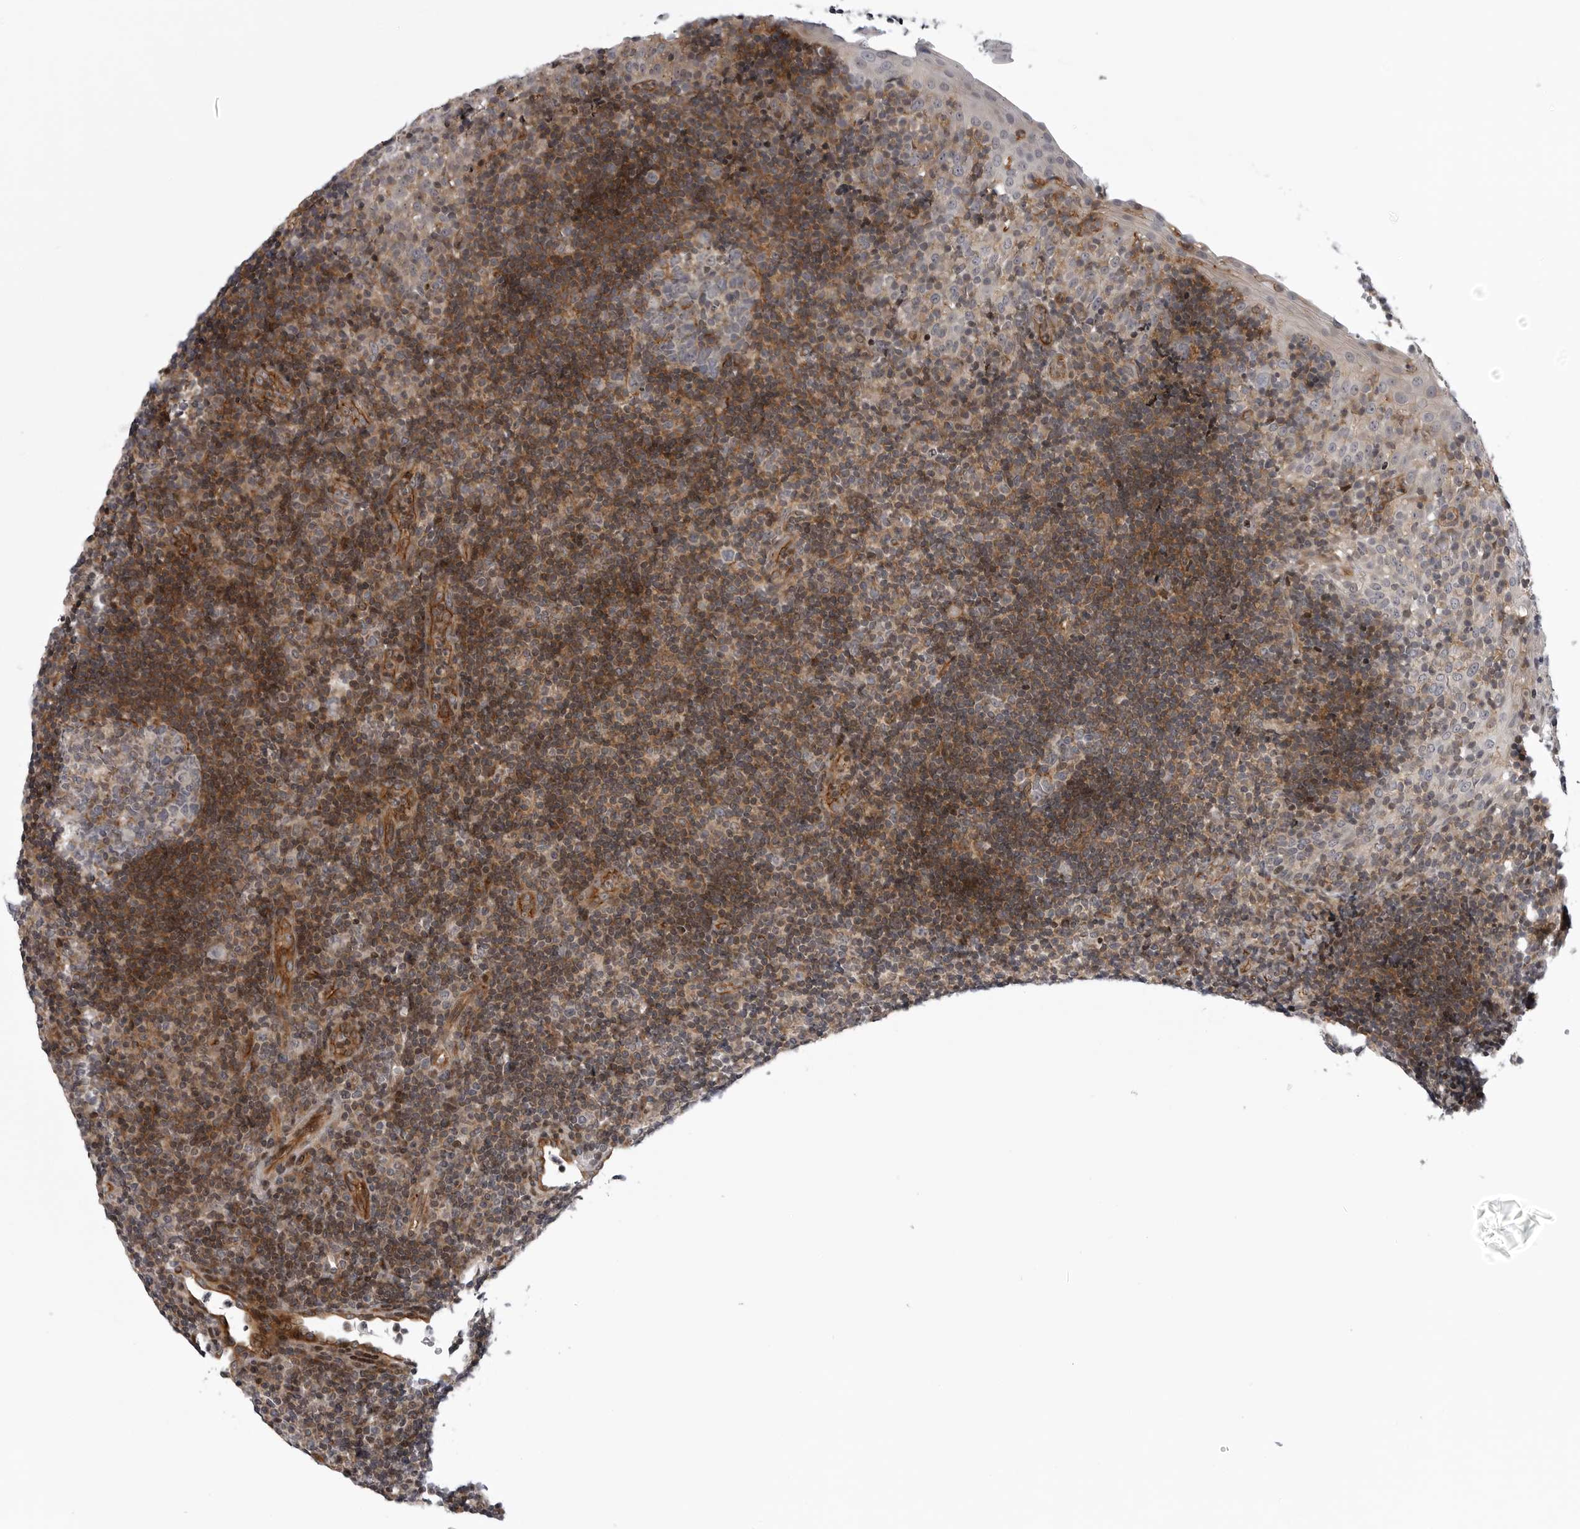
{"staining": {"intensity": "moderate", "quantity": "25%-75%", "location": "cytoplasmic/membranous"}, "tissue": "tonsil", "cell_type": "Germinal center cells", "image_type": "normal", "snomed": [{"axis": "morphology", "description": "Normal tissue, NOS"}, {"axis": "topography", "description": "Tonsil"}], "caption": "Tonsil stained with DAB (3,3'-diaminobenzidine) IHC shows medium levels of moderate cytoplasmic/membranous staining in approximately 25%-75% of germinal center cells. (IHC, brightfield microscopy, high magnification).", "gene": "ABL1", "patient": {"sex": "female", "age": 40}}